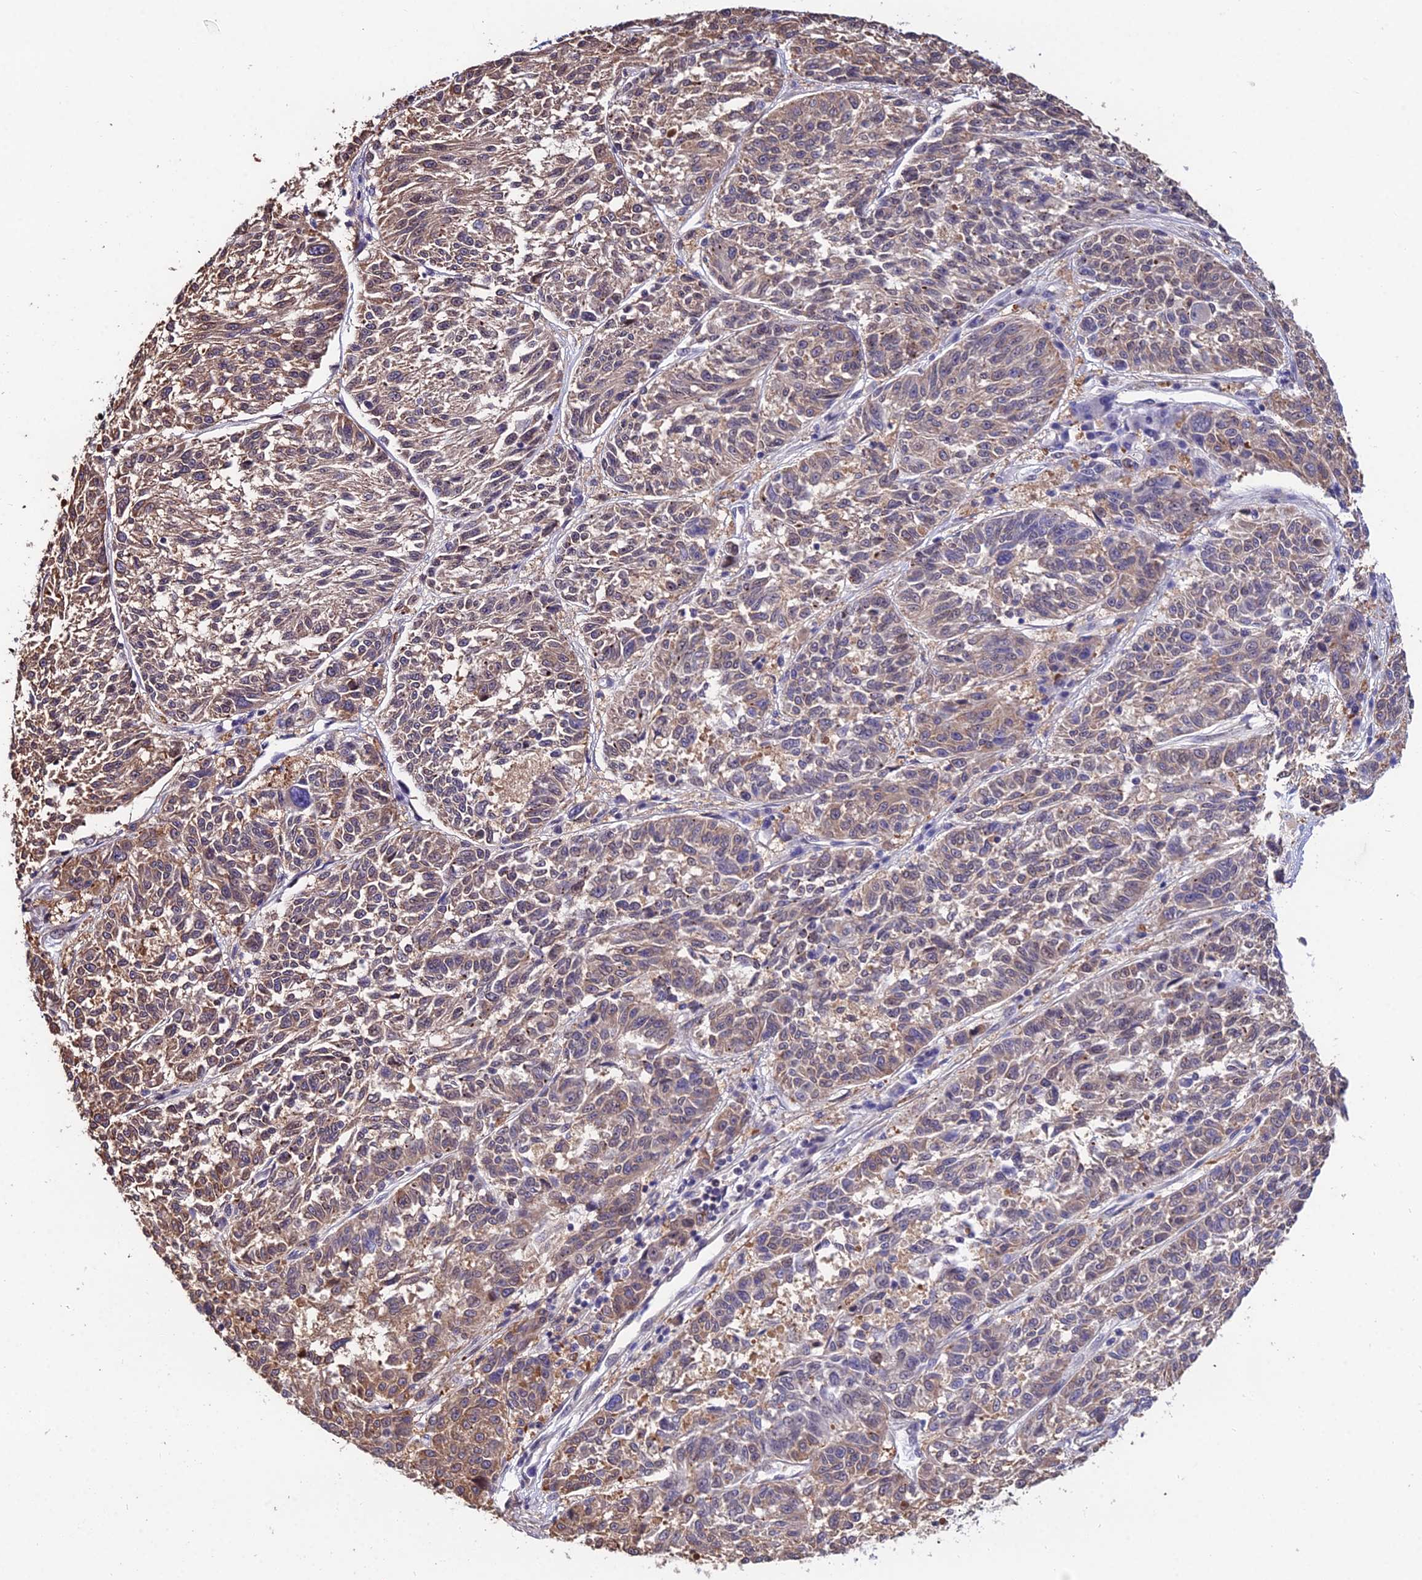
{"staining": {"intensity": "moderate", "quantity": ">75%", "location": "cytoplasmic/membranous"}, "tissue": "melanoma", "cell_type": "Tumor cells", "image_type": "cancer", "snomed": [{"axis": "morphology", "description": "Malignant melanoma, NOS"}, {"axis": "topography", "description": "Skin"}], "caption": "Immunohistochemical staining of human malignant melanoma reveals medium levels of moderate cytoplasmic/membranous protein expression in about >75% of tumor cells.", "gene": "INPP4A", "patient": {"sex": "male", "age": 53}}